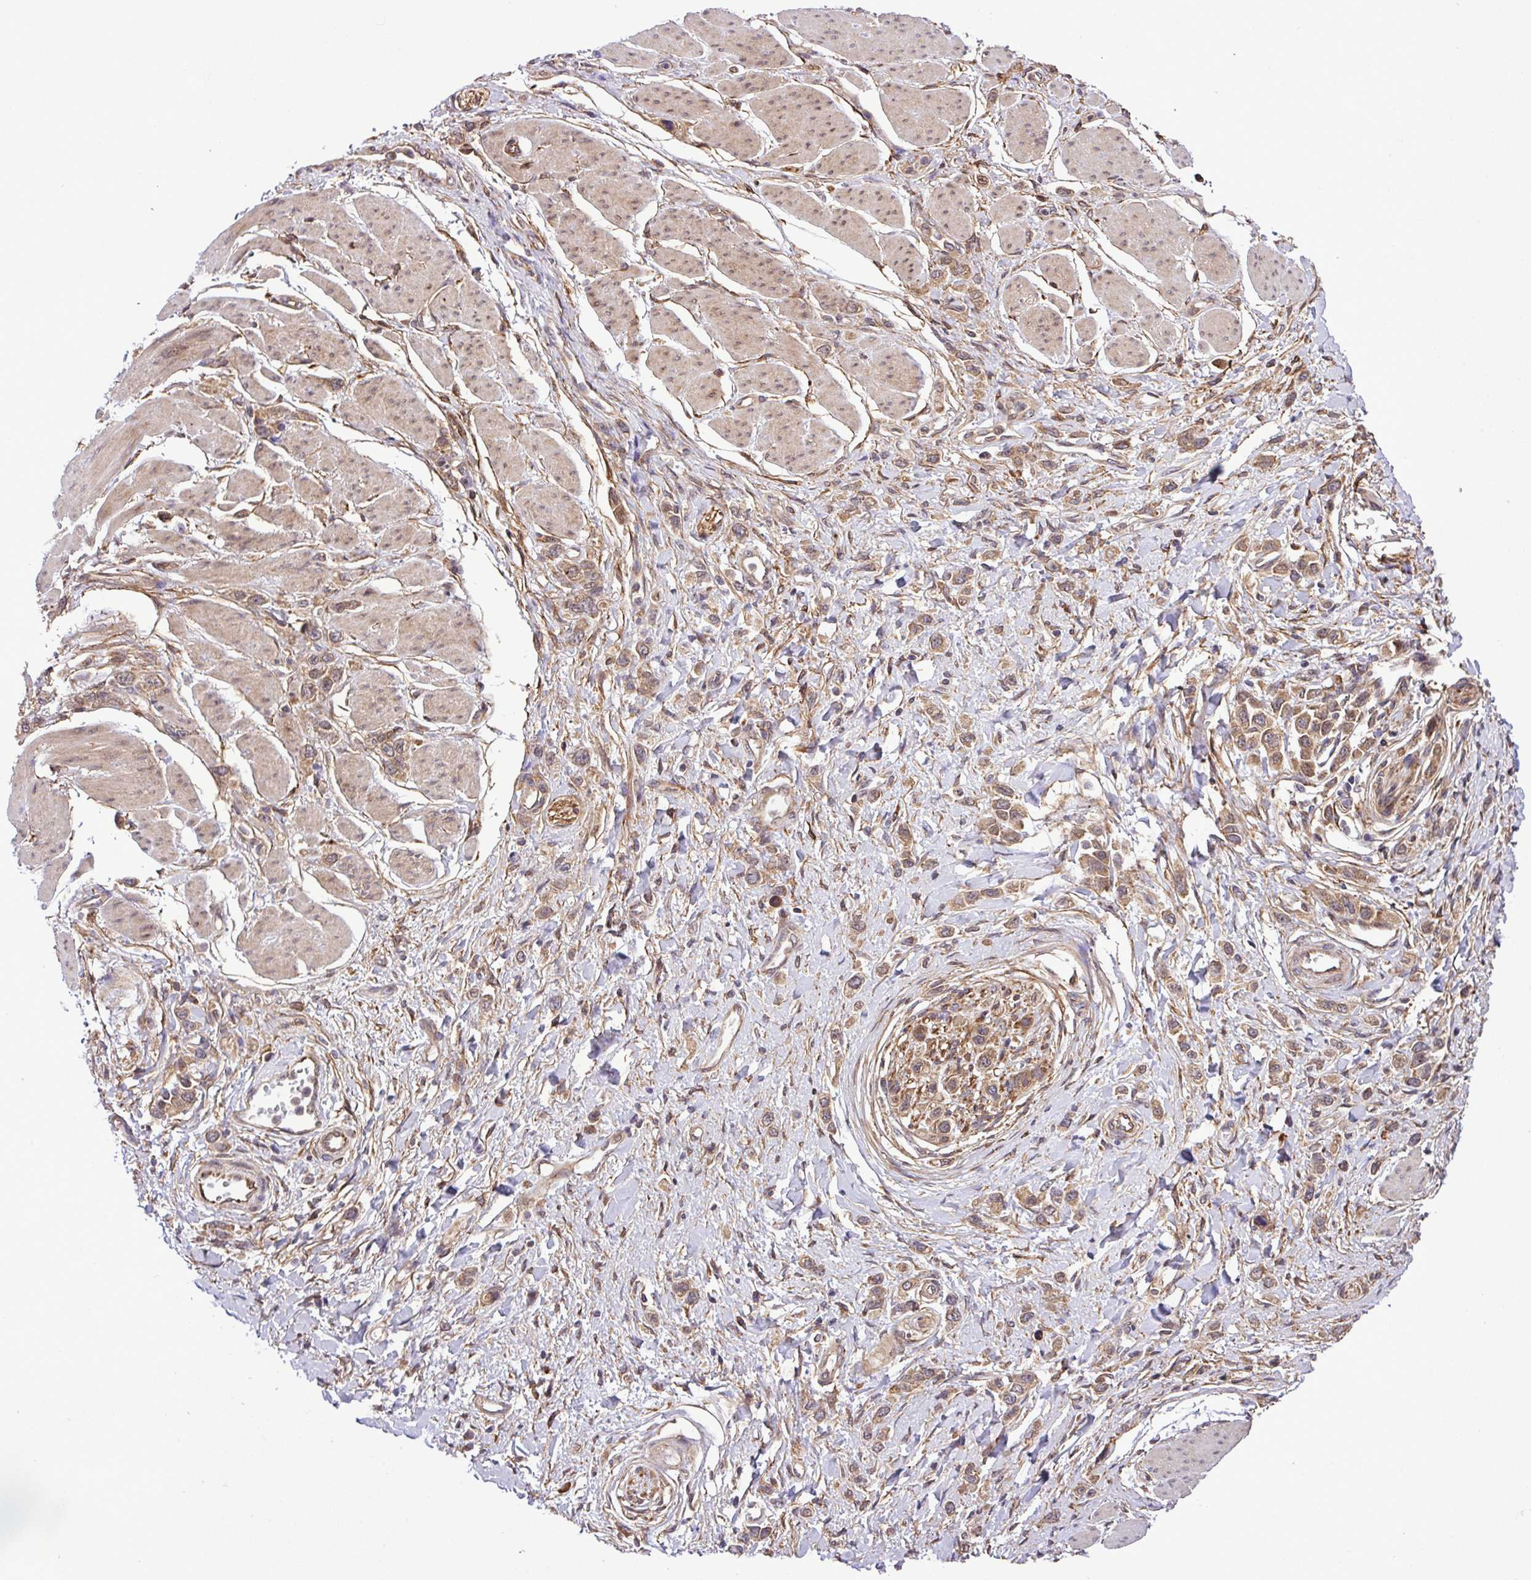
{"staining": {"intensity": "moderate", "quantity": ">75%", "location": "cytoplasmic/membranous"}, "tissue": "stomach cancer", "cell_type": "Tumor cells", "image_type": "cancer", "snomed": [{"axis": "morphology", "description": "Adenocarcinoma, NOS"}, {"axis": "topography", "description": "Stomach"}], "caption": "This is an image of immunohistochemistry (IHC) staining of adenocarcinoma (stomach), which shows moderate staining in the cytoplasmic/membranous of tumor cells.", "gene": "DLGAP4", "patient": {"sex": "female", "age": 65}}